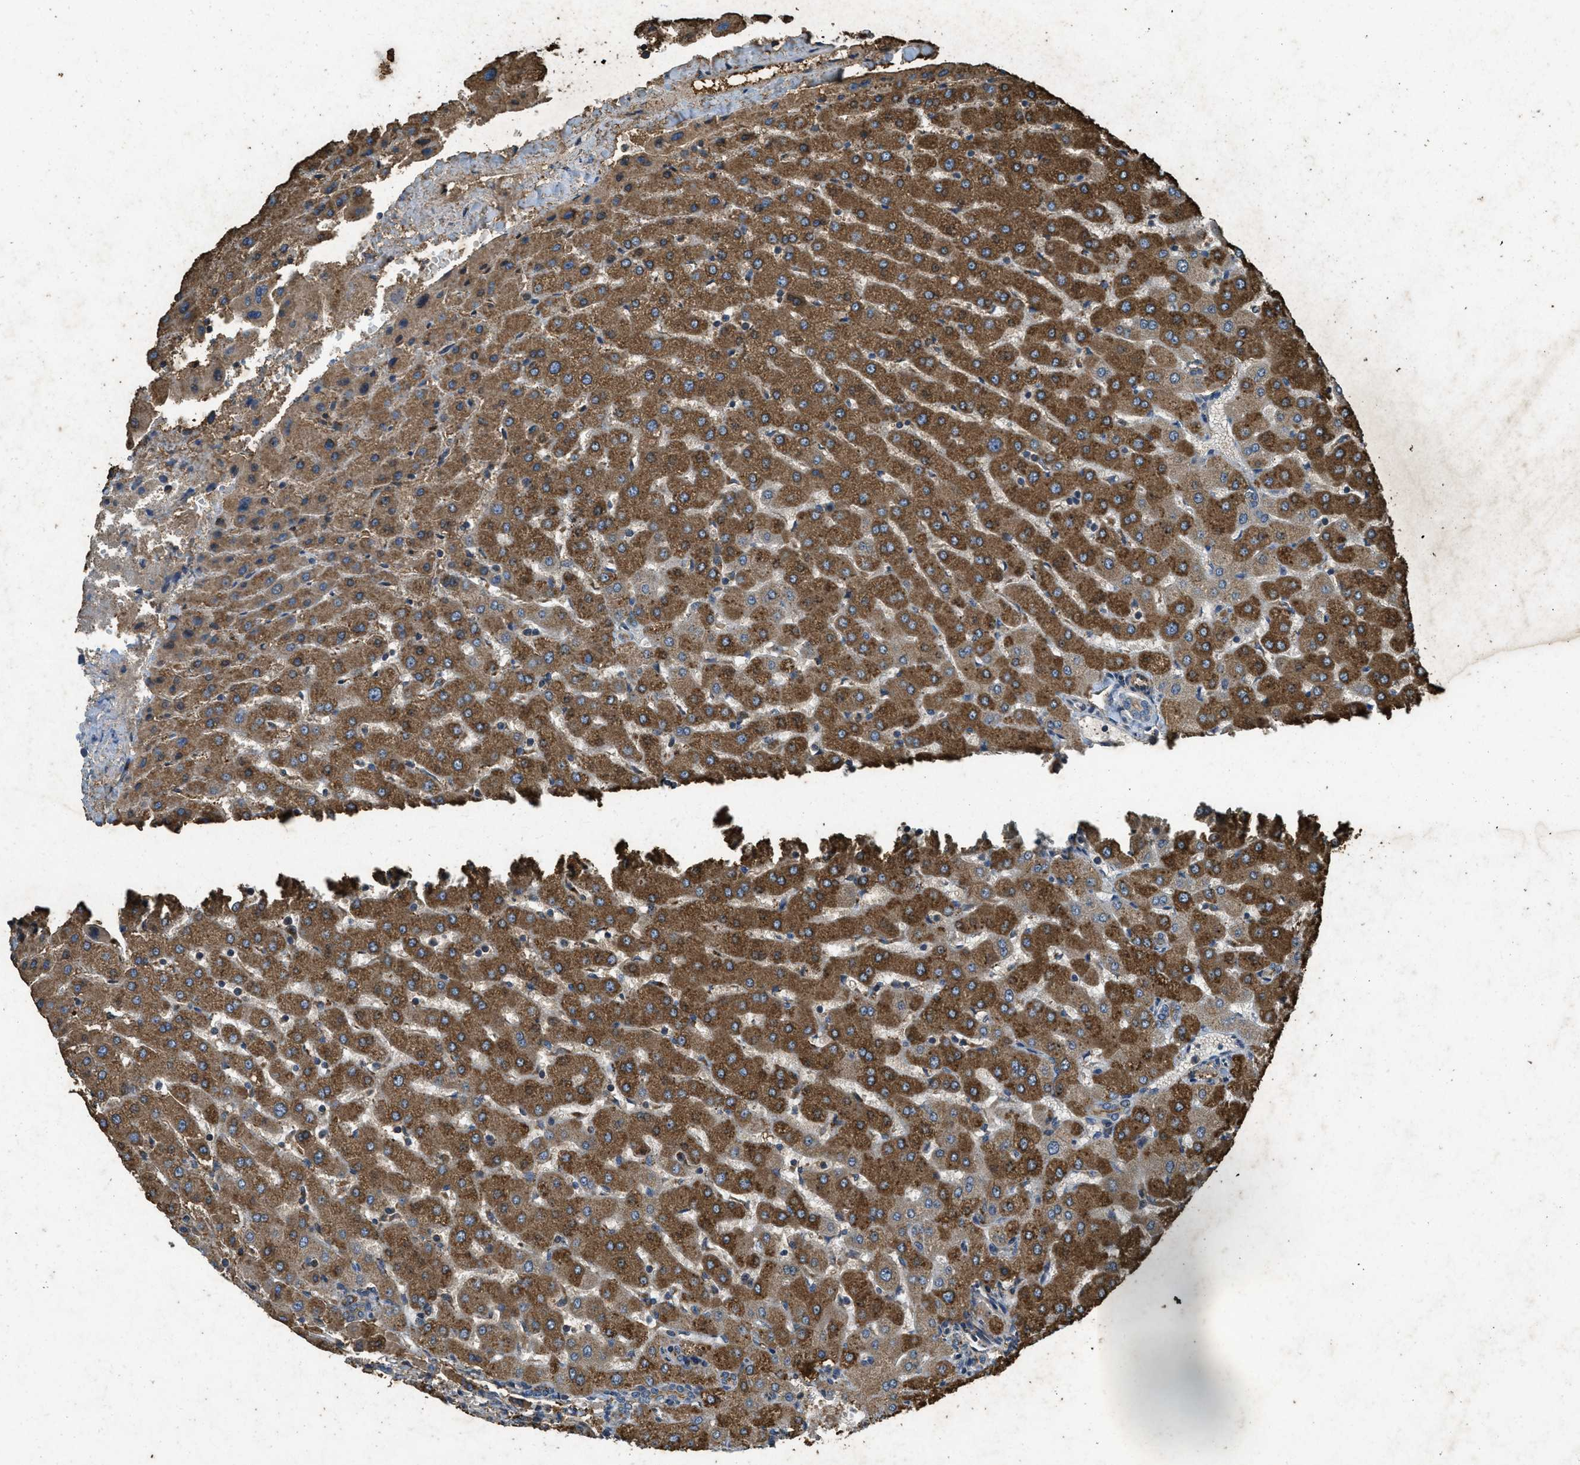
{"staining": {"intensity": "moderate", "quantity": "25%-75%", "location": "cytoplasmic/membranous"}, "tissue": "liver", "cell_type": "Cholangiocytes", "image_type": "normal", "snomed": [{"axis": "morphology", "description": "Normal tissue, NOS"}, {"axis": "morphology", "description": "Fibrosis, NOS"}, {"axis": "topography", "description": "Liver"}], "caption": "DAB immunohistochemical staining of unremarkable human liver exhibits moderate cytoplasmic/membranous protein staining in approximately 25%-75% of cholangiocytes. (DAB (3,3'-diaminobenzidine) = brown stain, brightfield microscopy at high magnification).", "gene": "PPP1R15A", "patient": {"sex": "female", "age": 29}}